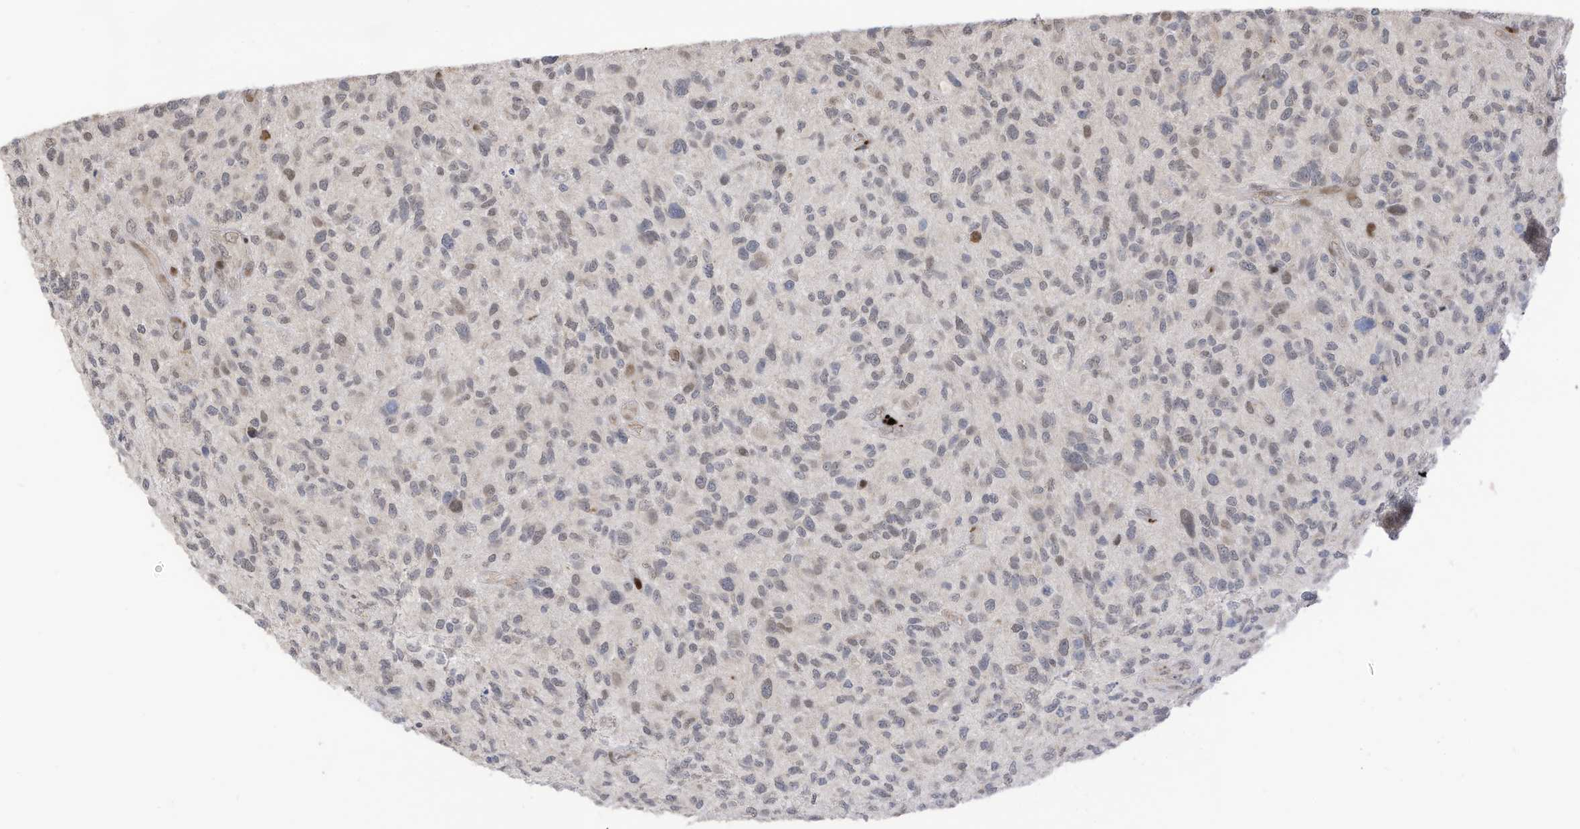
{"staining": {"intensity": "weak", "quantity": "25%-75%", "location": "nuclear"}, "tissue": "glioma", "cell_type": "Tumor cells", "image_type": "cancer", "snomed": [{"axis": "morphology", "description": "Glioma, malignant, High grade"}, {"axis": "topography", "description": "Brain"}], "caption": "This is a histology image of immunohistochemistry (IHC) staining of glioma, which shows weak expression in the nuclear of tumor cells.", "gene": "RABL3", "patient": {"sex": "male", "age": 47}}